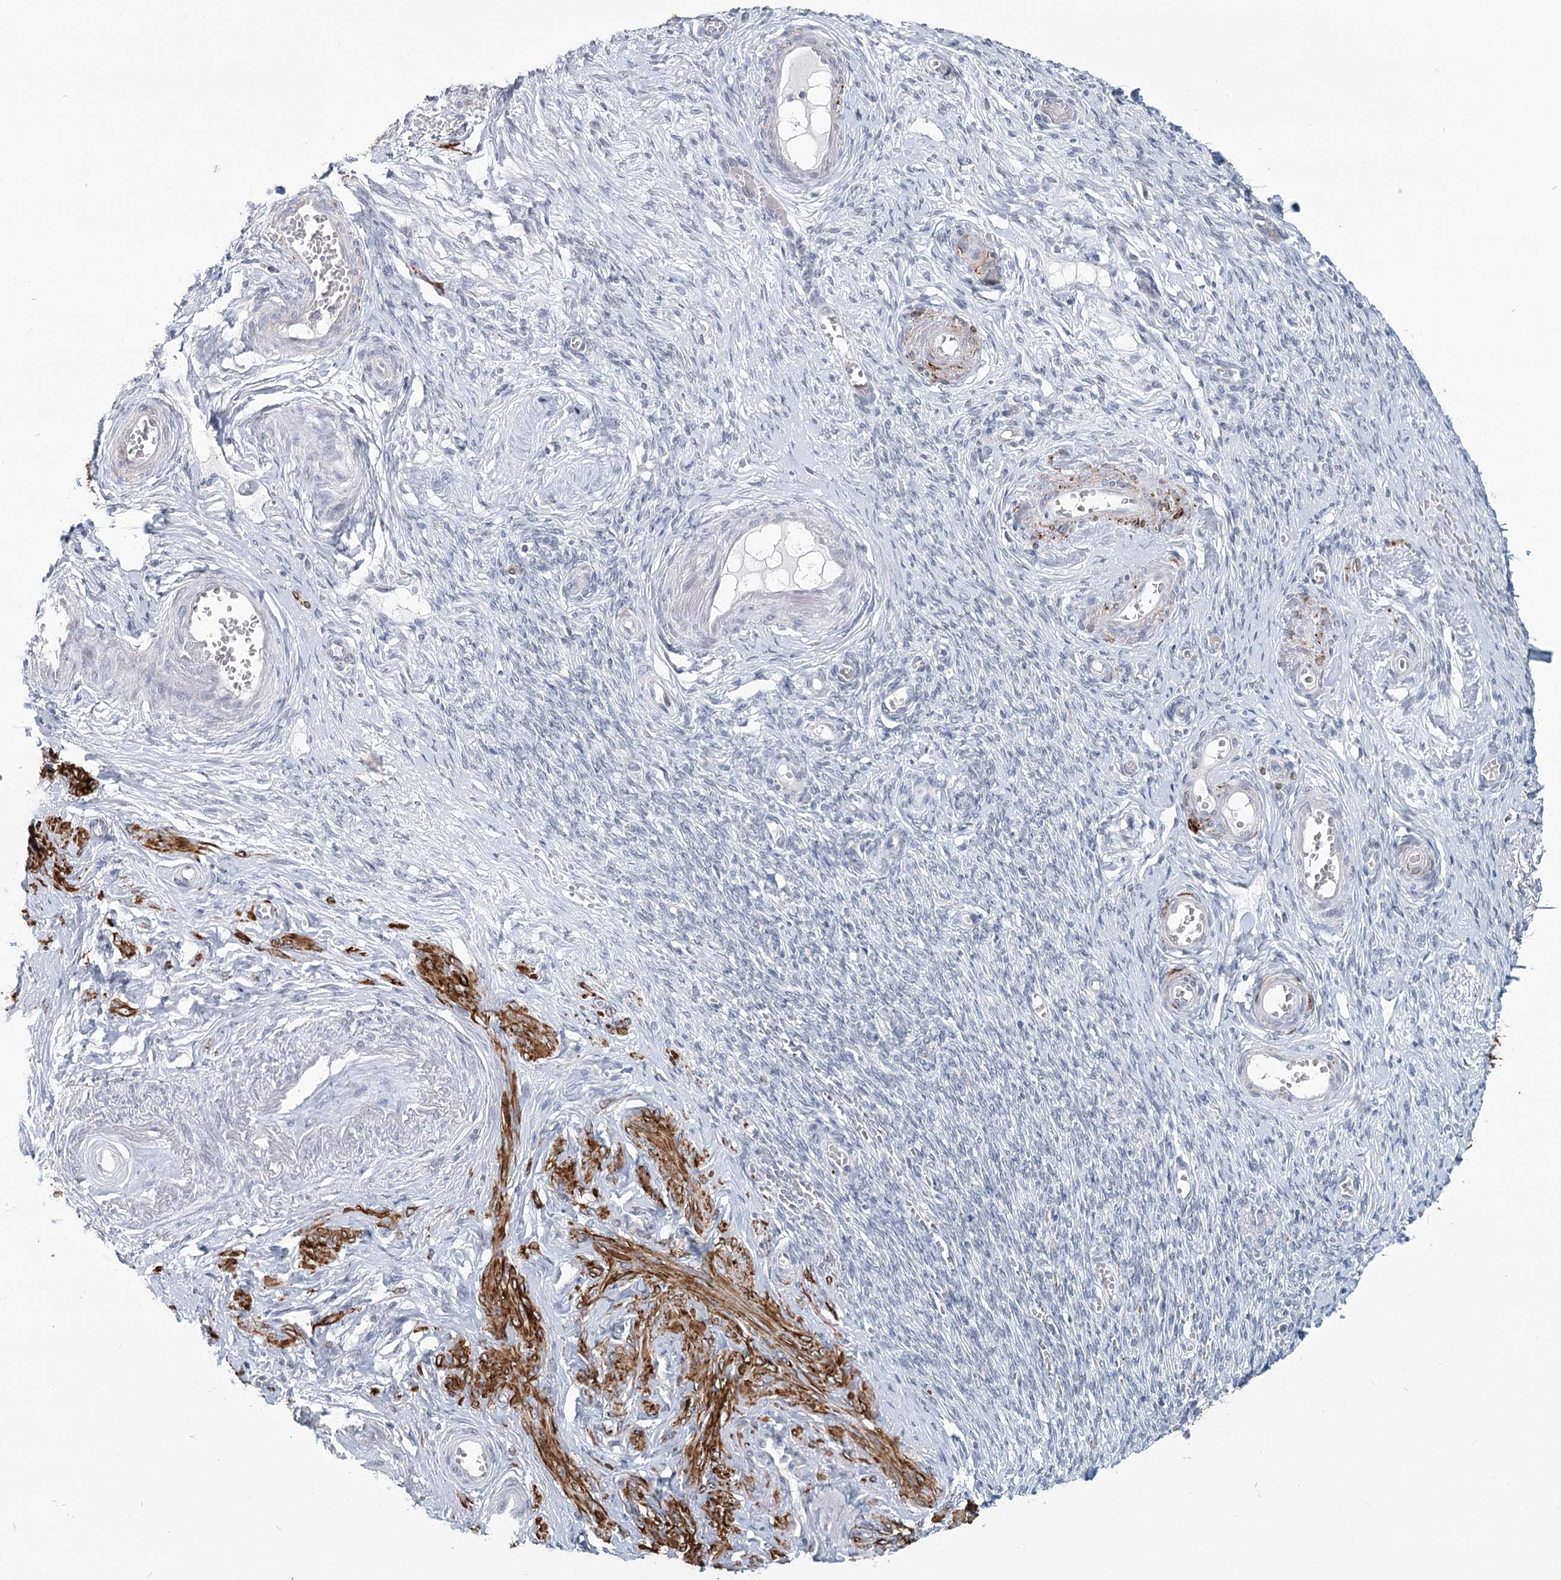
{"staining": {"intensity": "negative", "quantity": "none", "location": "none"}, "tissue": "adipose tissue", "cell_type": "Adipocytes", "image_type": "normal", "snomed": [{"axis": "morphology", "description": "Normal tissue, NOS"}, {"axis": "topography", "description": "Vascular tissue"}, {"axis": "topography", "description": "Fallopian tube"}, {"axis": "topography", "description": "Ovary"}], "caption": "This is an IHC histopathology image of benign adipose tissue. There is no staining in adipocytes.", "gene": "TMEM70", "patient": {"sex": "female", "age": 67}}